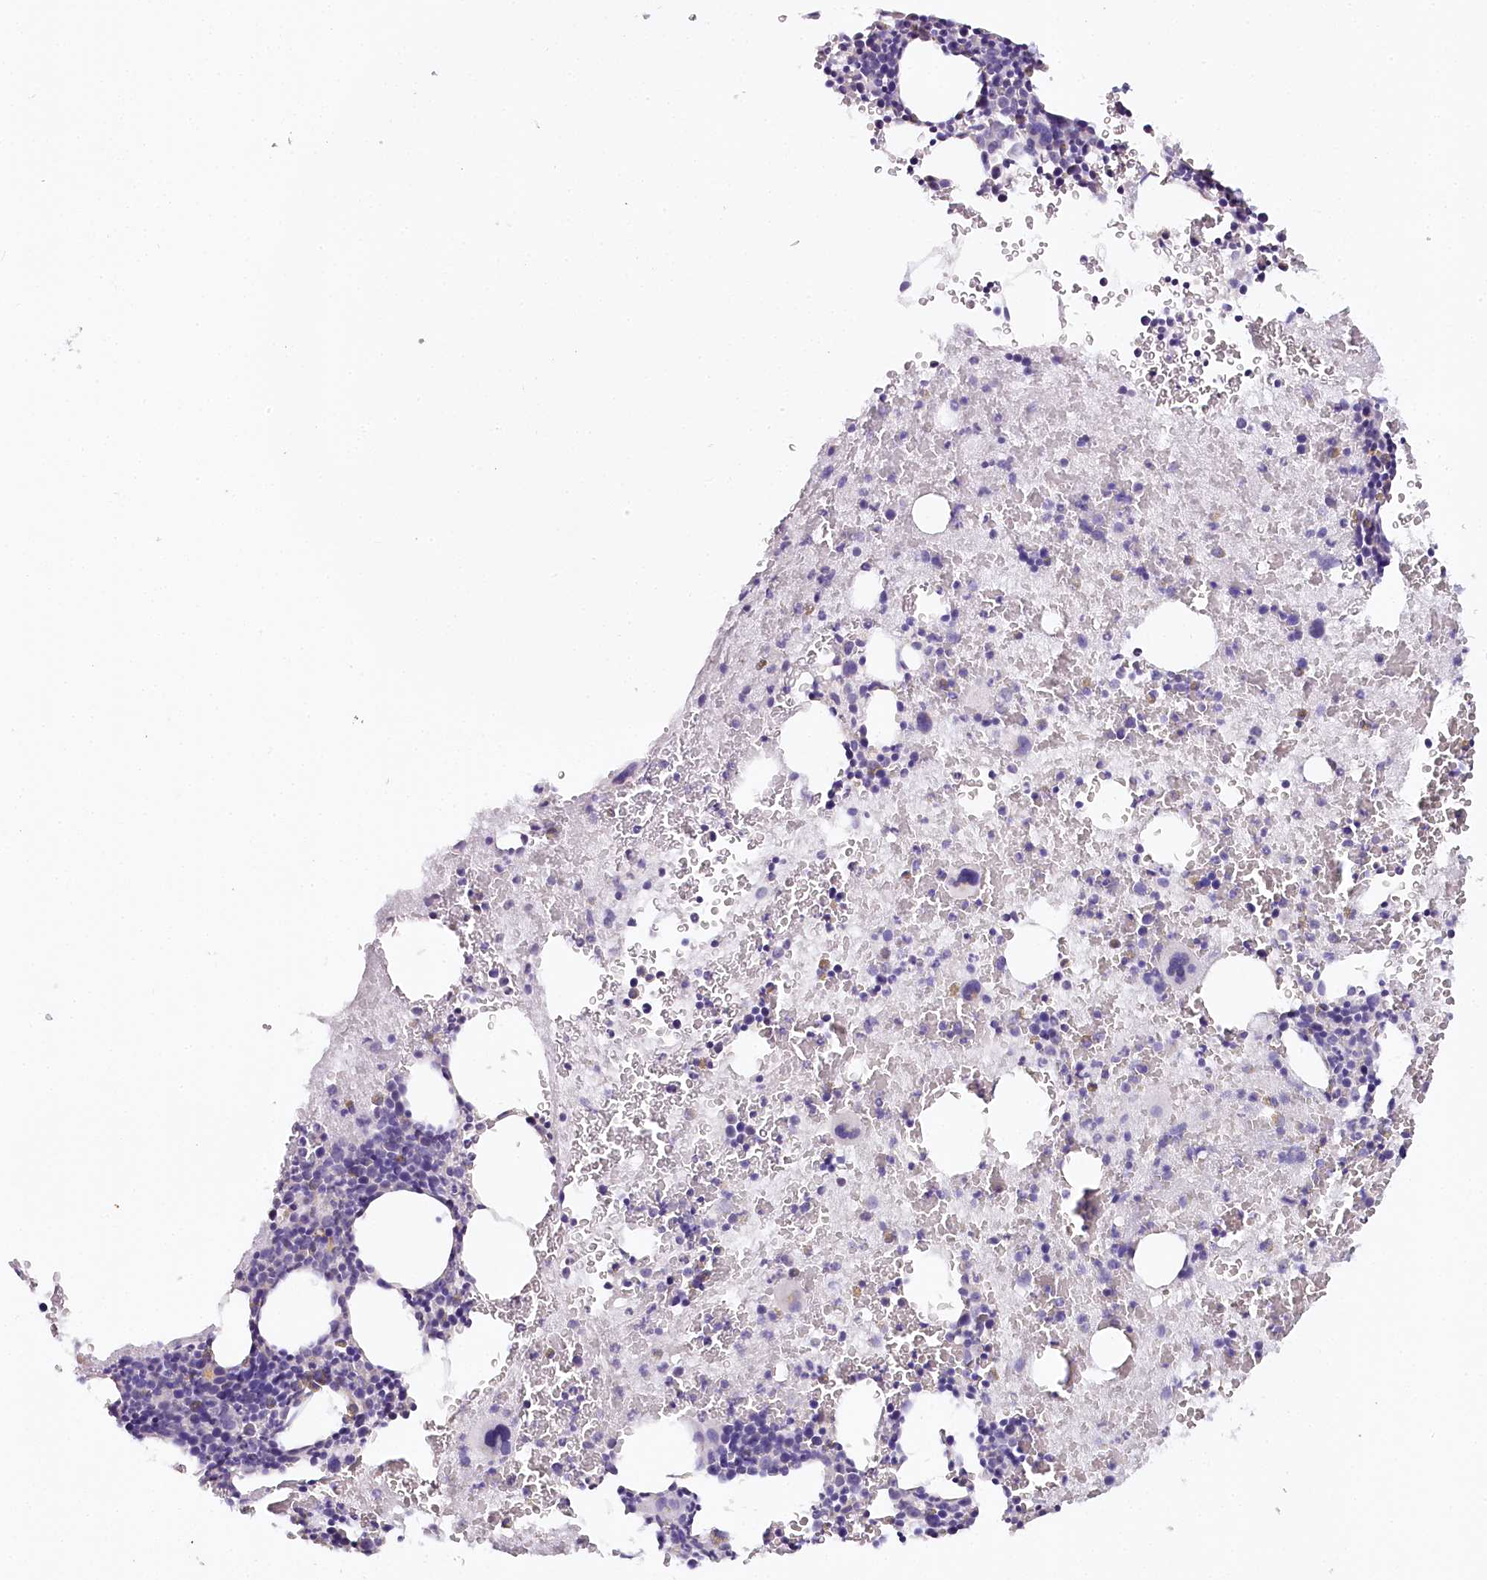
{"staining": {"intensity": "weak", "quantity": "<25%", "location": "cytoplasmic/membranous"}, "tissue": "bone marrow", "cell_type": "Hematopoietic cells", "image_type": "normal", "snomed": [{"axis": "morphology", "description": "Normal tissue, NOS"}, {"axis": "topography", "description": "Bone marrow"}], "caption": "Immunohistochemistry (IHC) of unremarkable bone marrow shows no positivity in hematopoietic cells.", "gene": "TP53", "patient": {"sex": "male", "age": 36}}